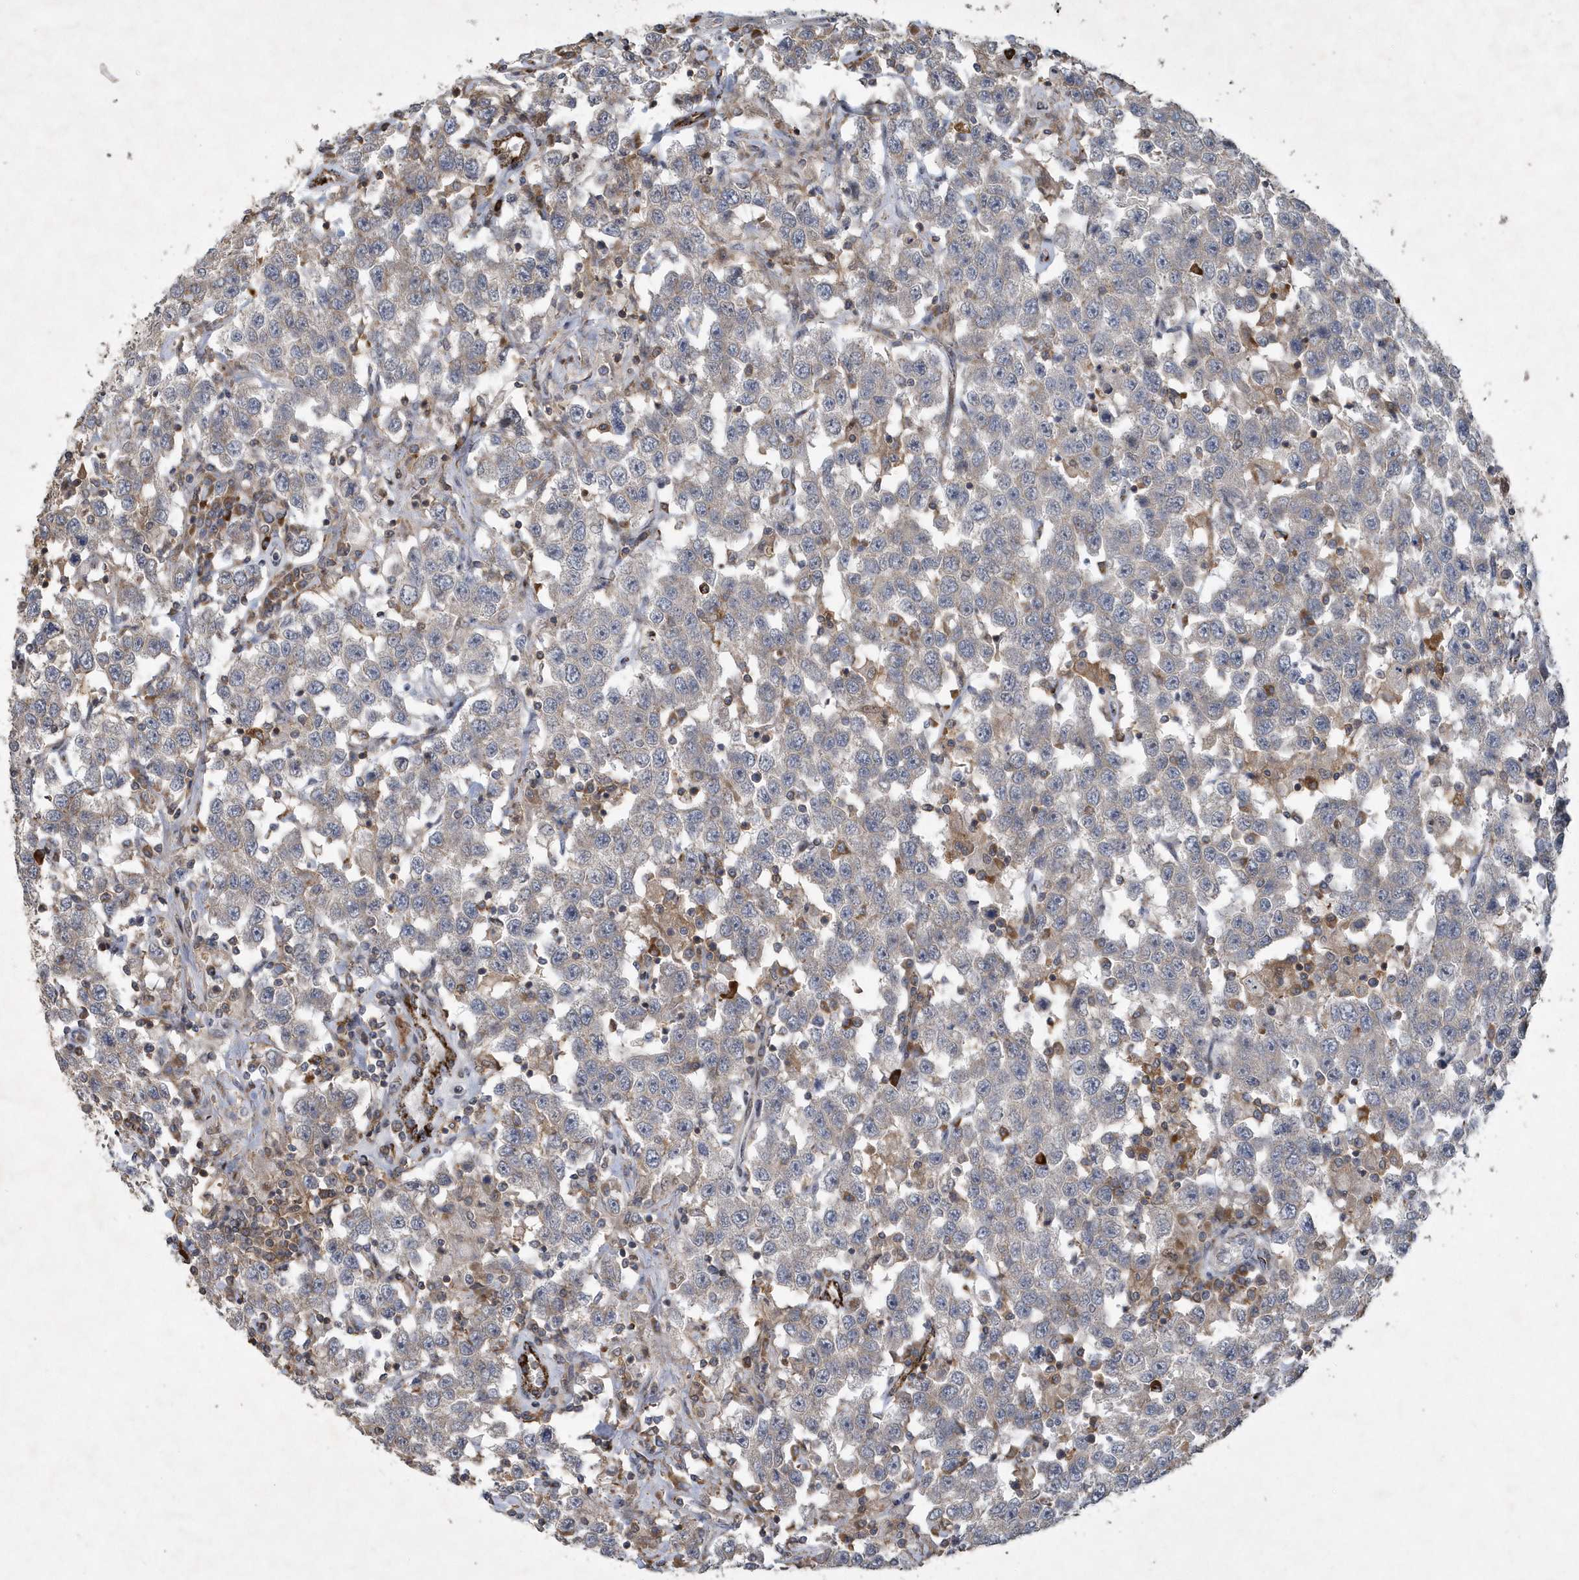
{"staining": {"intensity": "weak", "quantity": "25%-75%", "location": "cytoplasmic/membranous"}, "tissue": "testis cancer", "cell_type": "Tumor cells", "image_type": "cancer", "snomed": [{"axis": "morphology", "description": "Seminoma, NOS"}, {"axis": "topography", "description": "Testis"}], "caption": "Testis cancer (seminoma) stained with IHC displays weak cytoplasmic/membranous expression in about 25%-75% of tumor cells.", "gene": "N4BP2", "patient": {"sex": "male", "age": 41}}